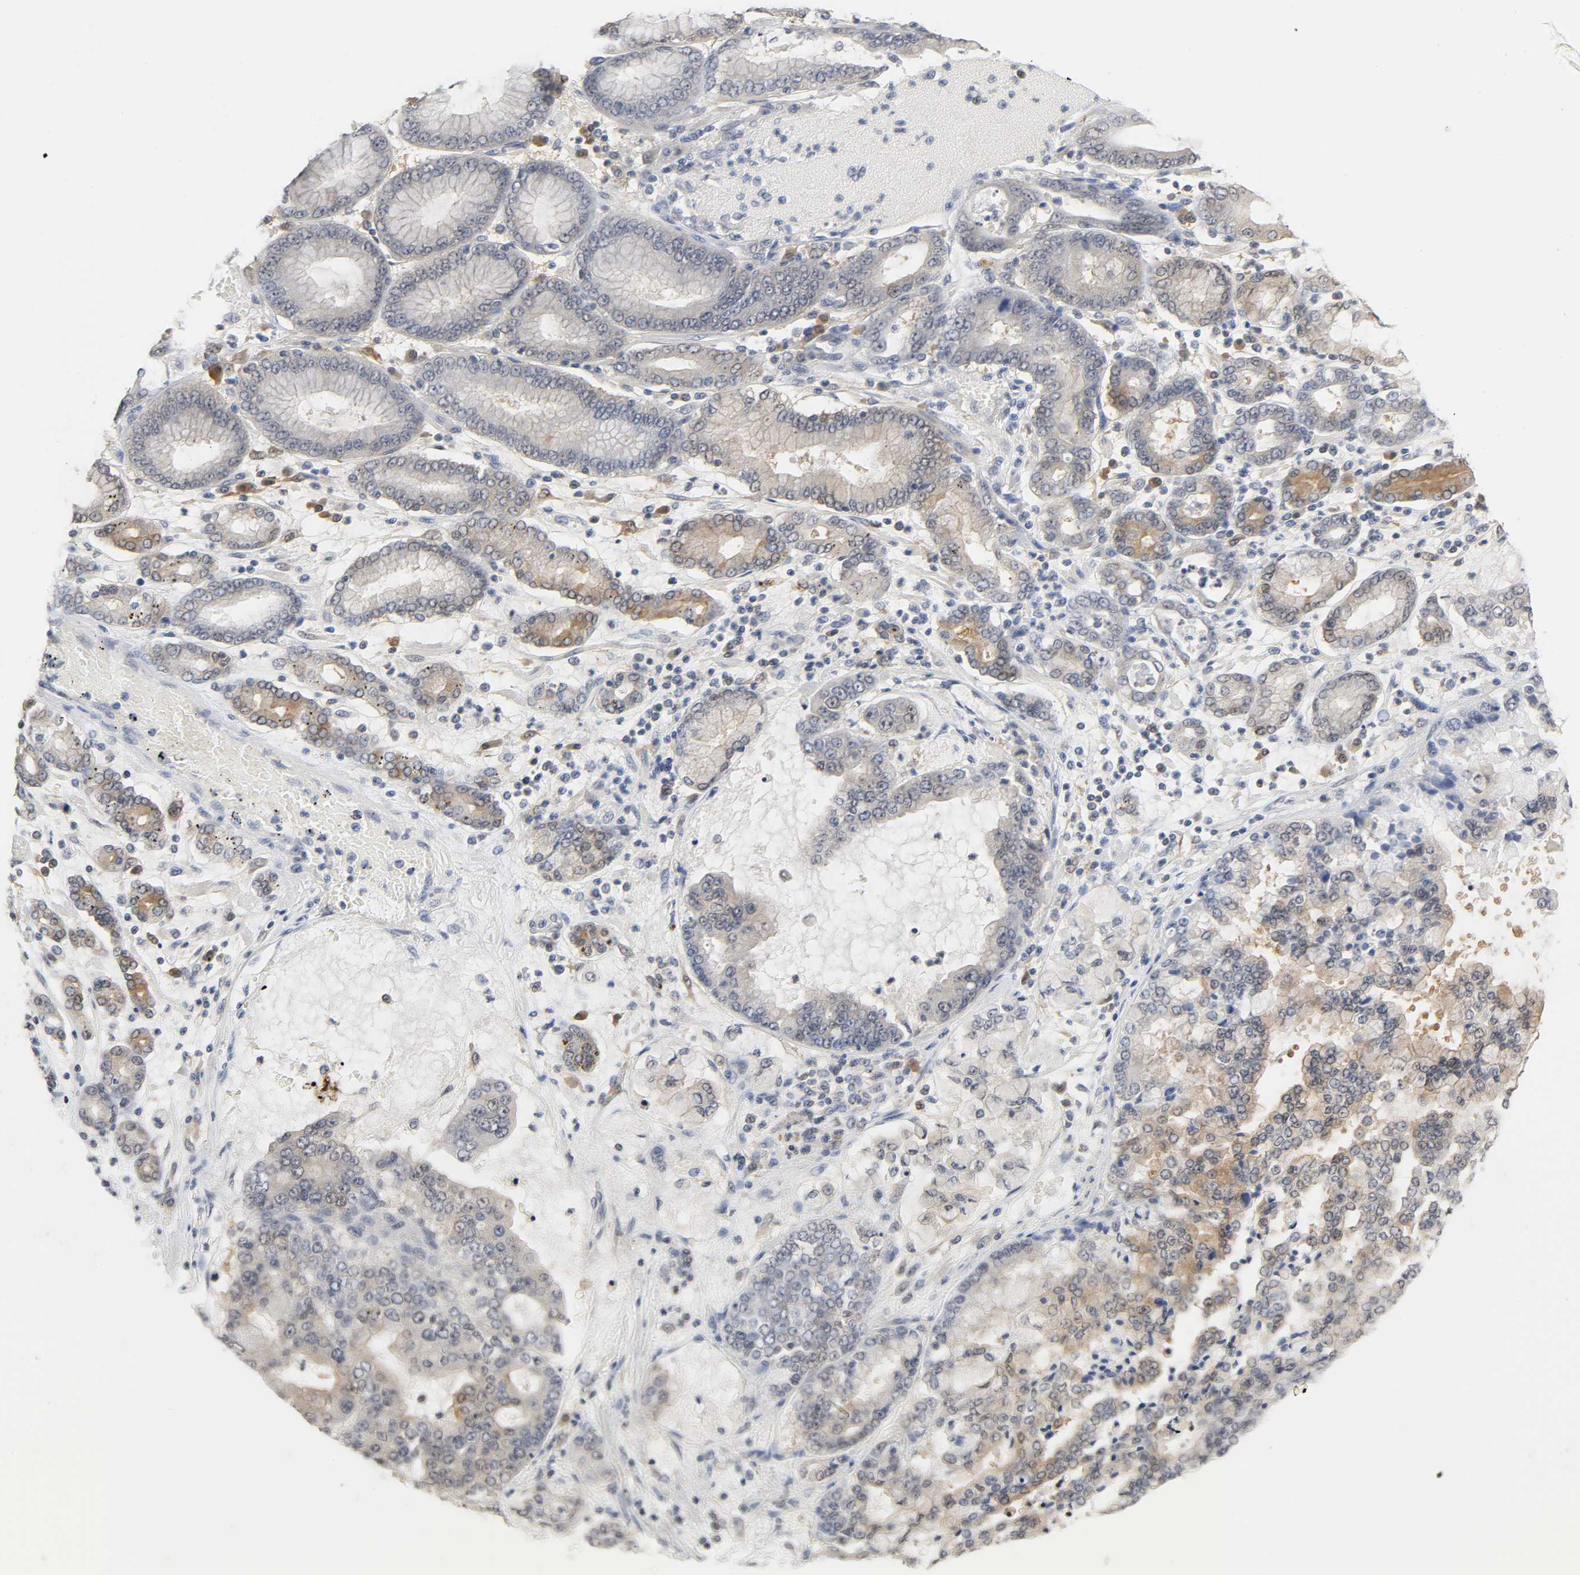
{"staining": {"intensity": "weak", "quantity": ">75%", "location": "cytoplasmic/membranous"}, "tissue": "stomach cancer", "cell_type": "Tumor cells", "image_type": "cancer", "snomed": [{"axis": "morphology", "description": "Normal tissue, NOS"}, {"axis": "morphology", "description": "Adenocarcinoma, NOS"}, {"axis": "topography", "description": "Stomach, upper"}, {"axis": "topography", "description": "Stomach"}], "caption": "About >75% of tumor cells in human adenocarcinoma (stomach) reveal weak cytoplasmic/membranous protein staining as visualized by brown immunohistochemical staining.", "gene": "MIF", "patient": {"sex": "male", "age": 76}}